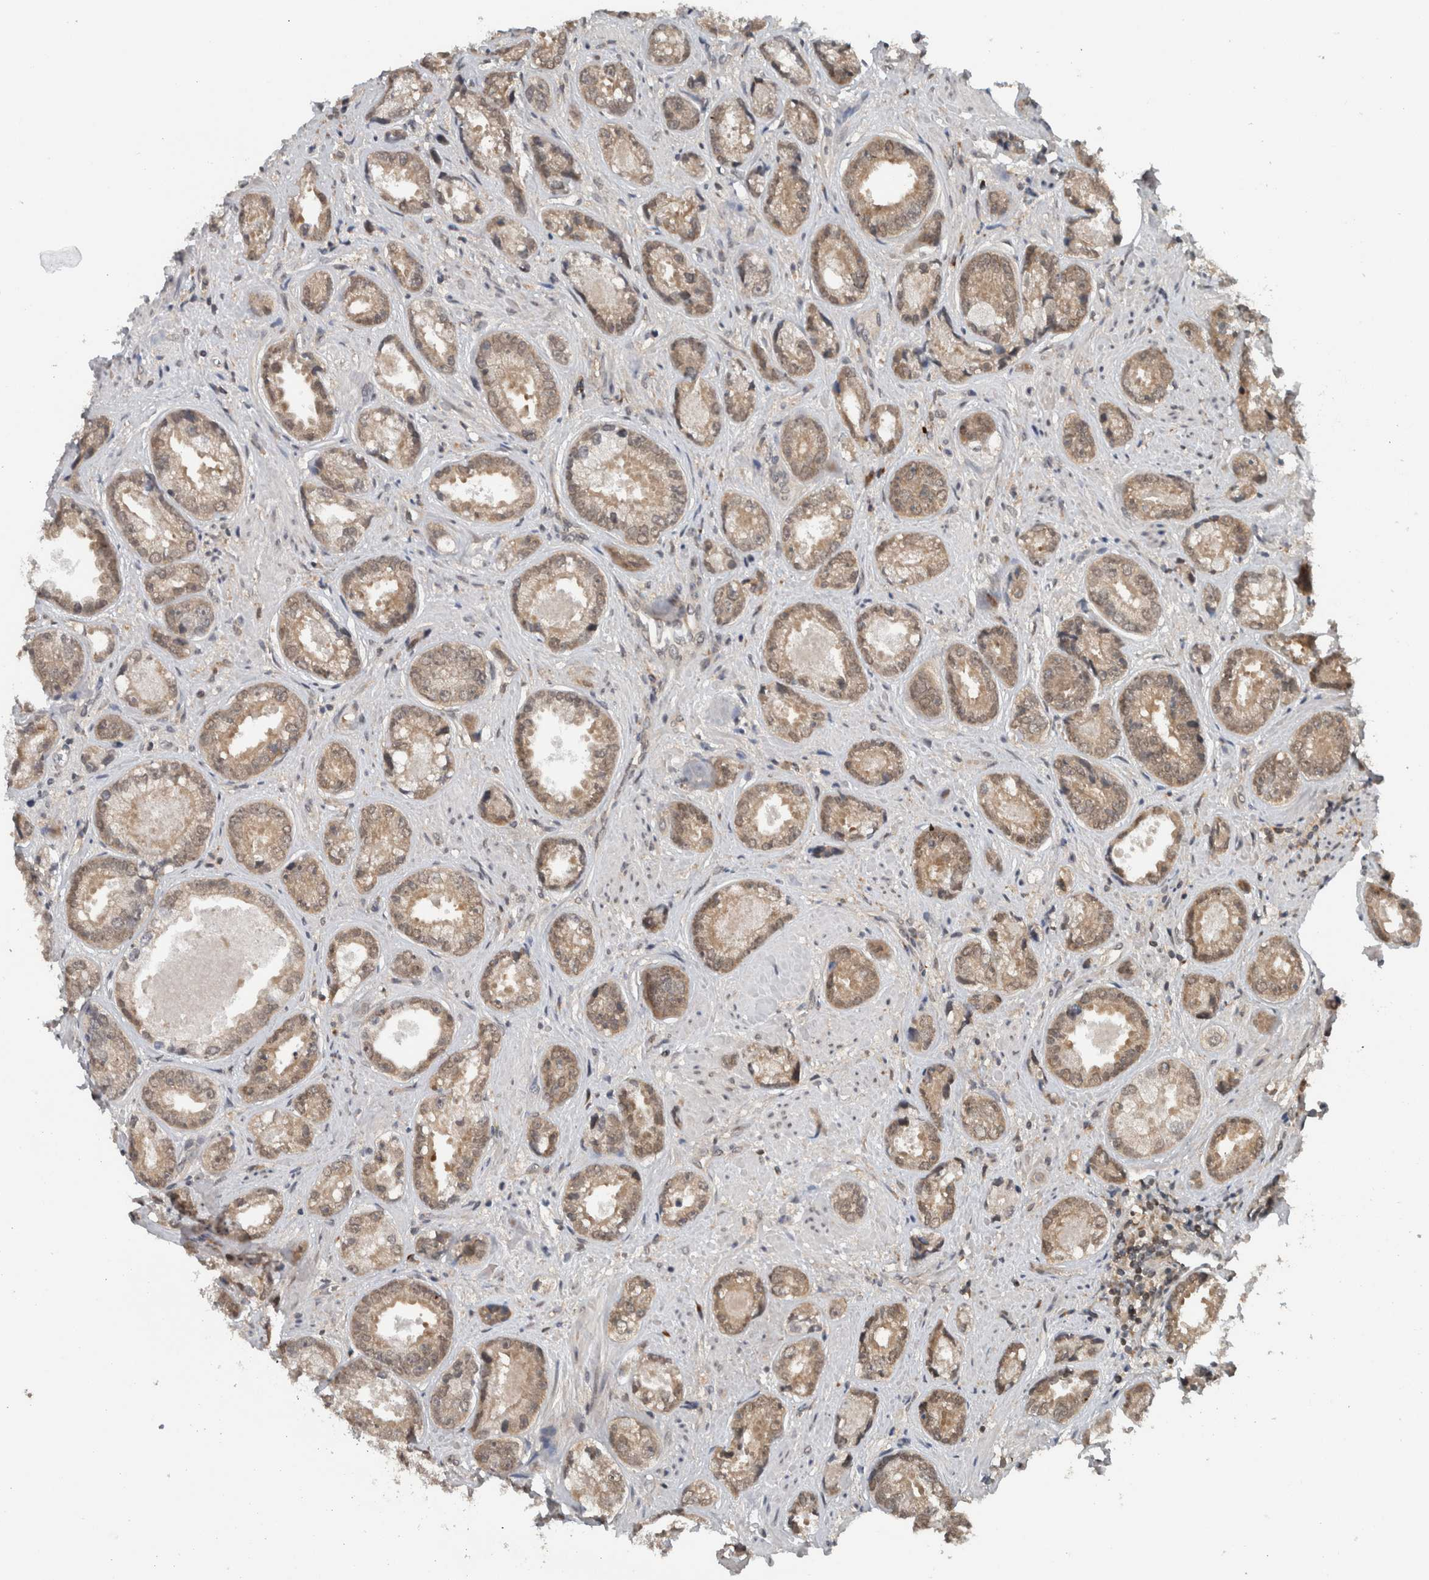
{"staining": {"intensity": "weak", "quantity": ">75%", "location": "cytoplasmic/membranous"}, "tissue": "prostate cancer", "cell_type": "Tumor cells", "image_type": "cancer", "snomed": [{"axis": "morphology", "description": "Adenocarcinoma, High grade"}, {"axis": "topography", "description": "Prostate"}], "caption": "Prostate adenocarcinoma (high-grade) stained with a protein marker demonstrates weak staining in tumor cells.", "gene": "SPAG7", "patient": {"sex": "male", "age": 61}}